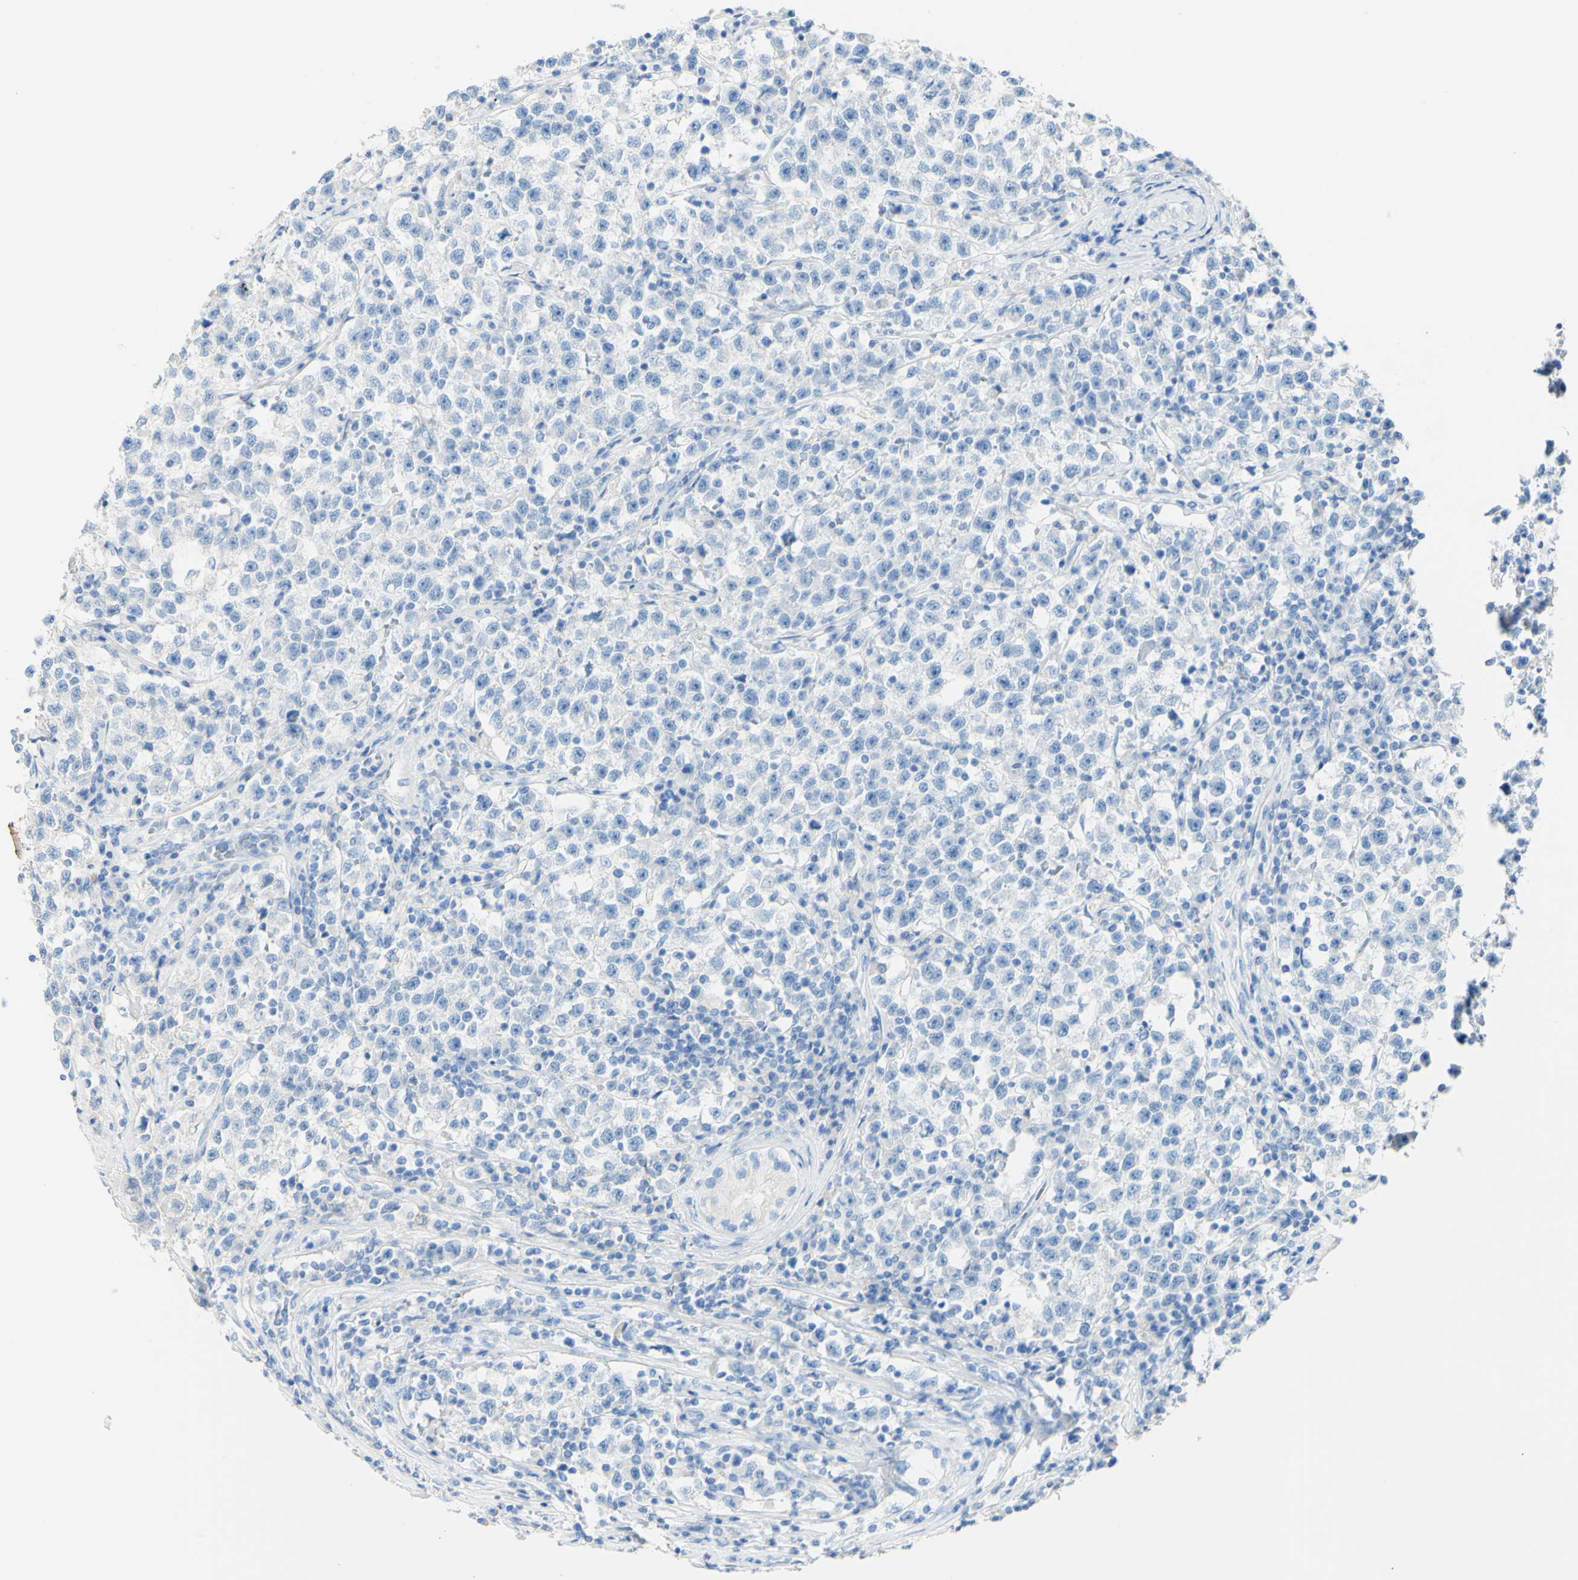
{"staining": {"intensity": "negative", "quantity": "none", "location": "none"}, "tissue": "testis cancer", "cell_type": "Tumor cells", "image_type": "cancer", "snomed": [{"axis": "morphology", "description": "Seminoma, NOS"}, {"axis": "topography", "description": "Testis"}], "caption": "DAB immunohistochemical staining of testis seminoma exhibits no significant staining in tumor cells.", "gene": "PIGR", "patient": {"sex": "male", "age": 22}}